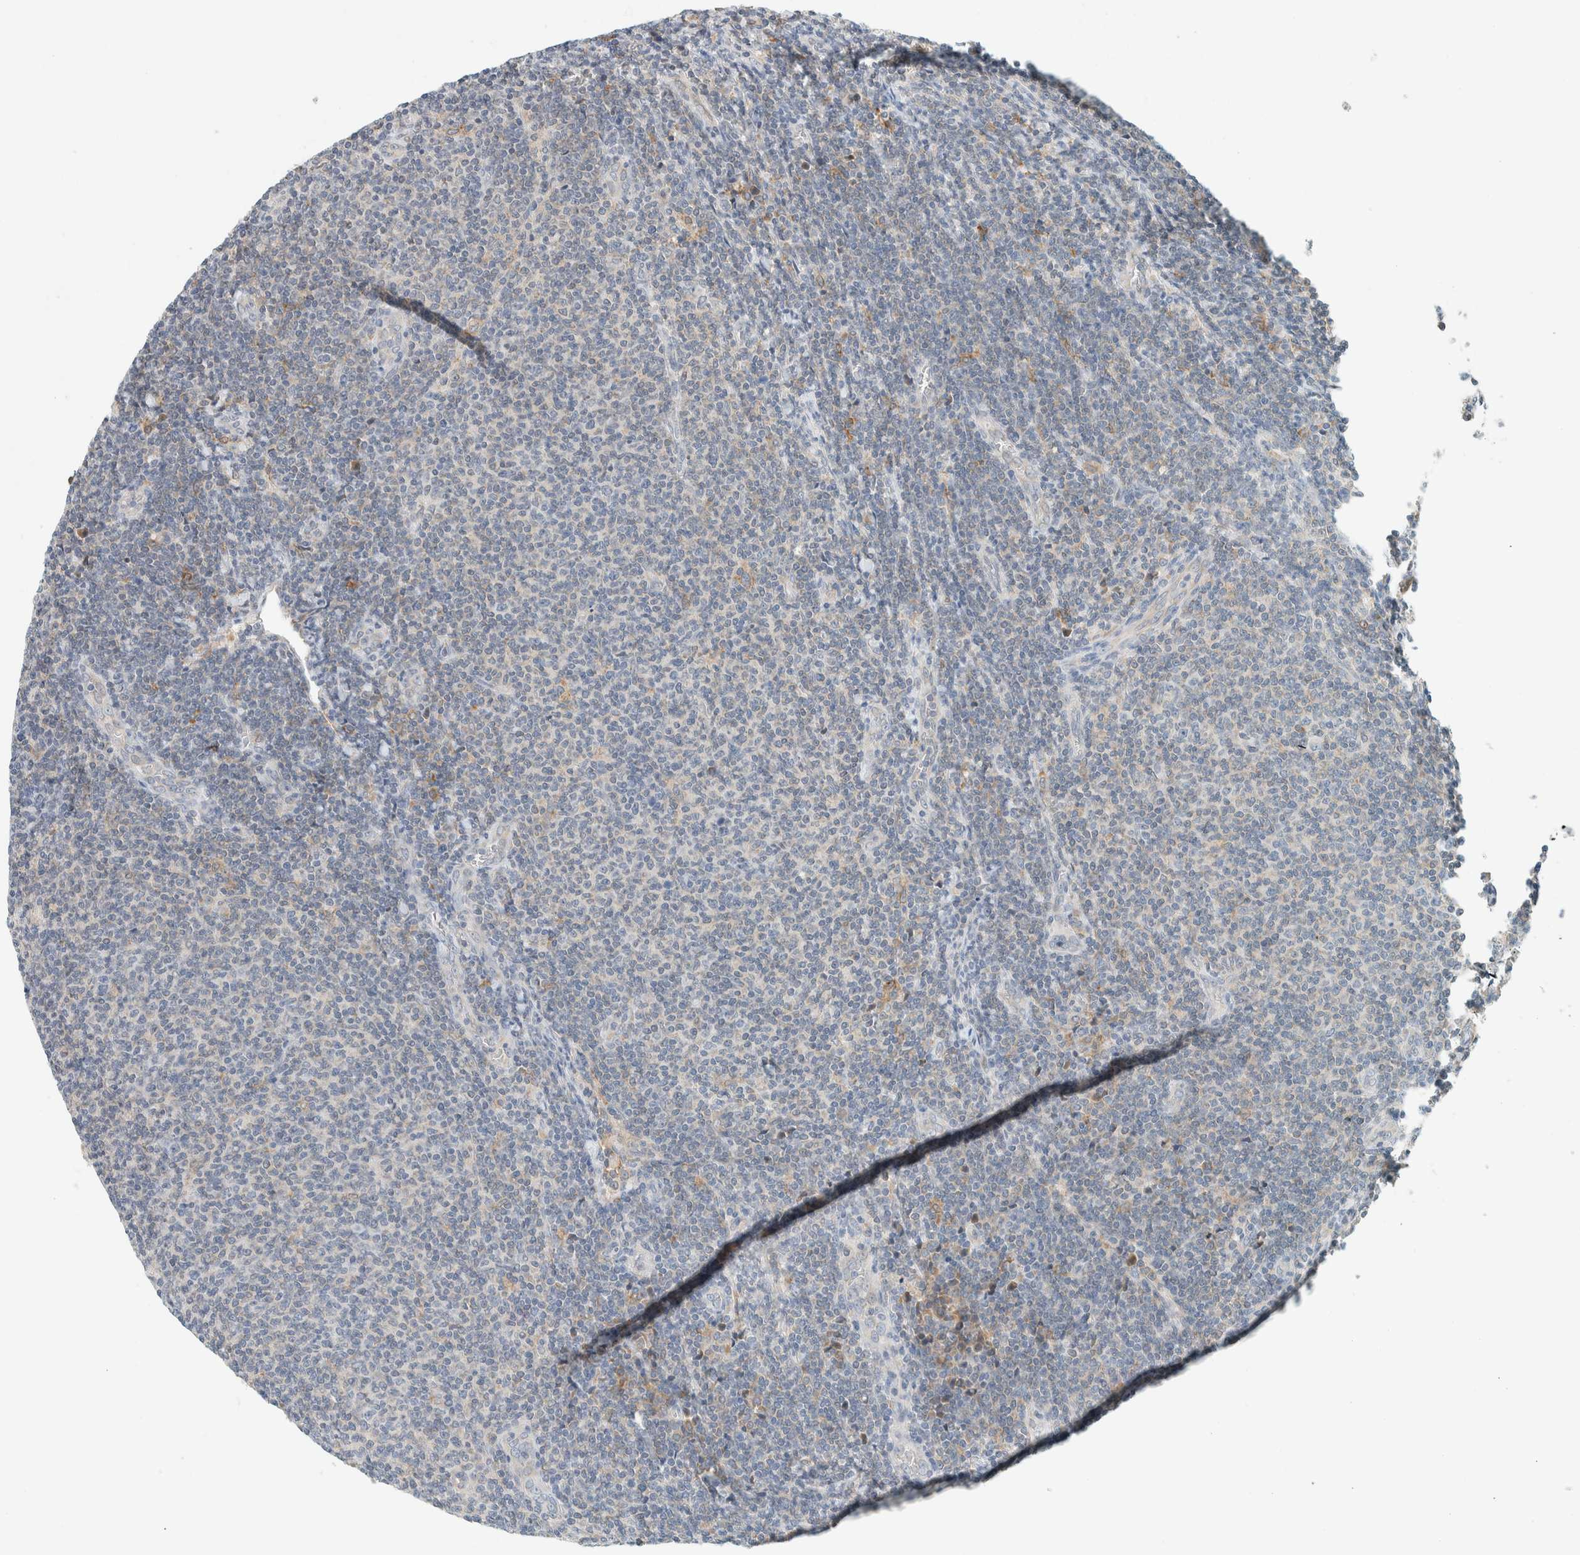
{"staining": {"intensity": "negative", "quantity": "none", "location": "none"}, "tissue": "lymphoma", "cell_type": "Tumor cells", "image_type": "cancer", "snomed": [{"axis": "morphology", "description": "Malignant lymphoma, non-Hodgkin's type, Low grade"}, {"axis": "topography", "description": "Lymph node"}], "caption": "A histopathology image of lymphoma stained for a protein shows no brown staining in tumor cells.", "gene": "SUMF2", "patient": {"sex": "male", "age": 66}}